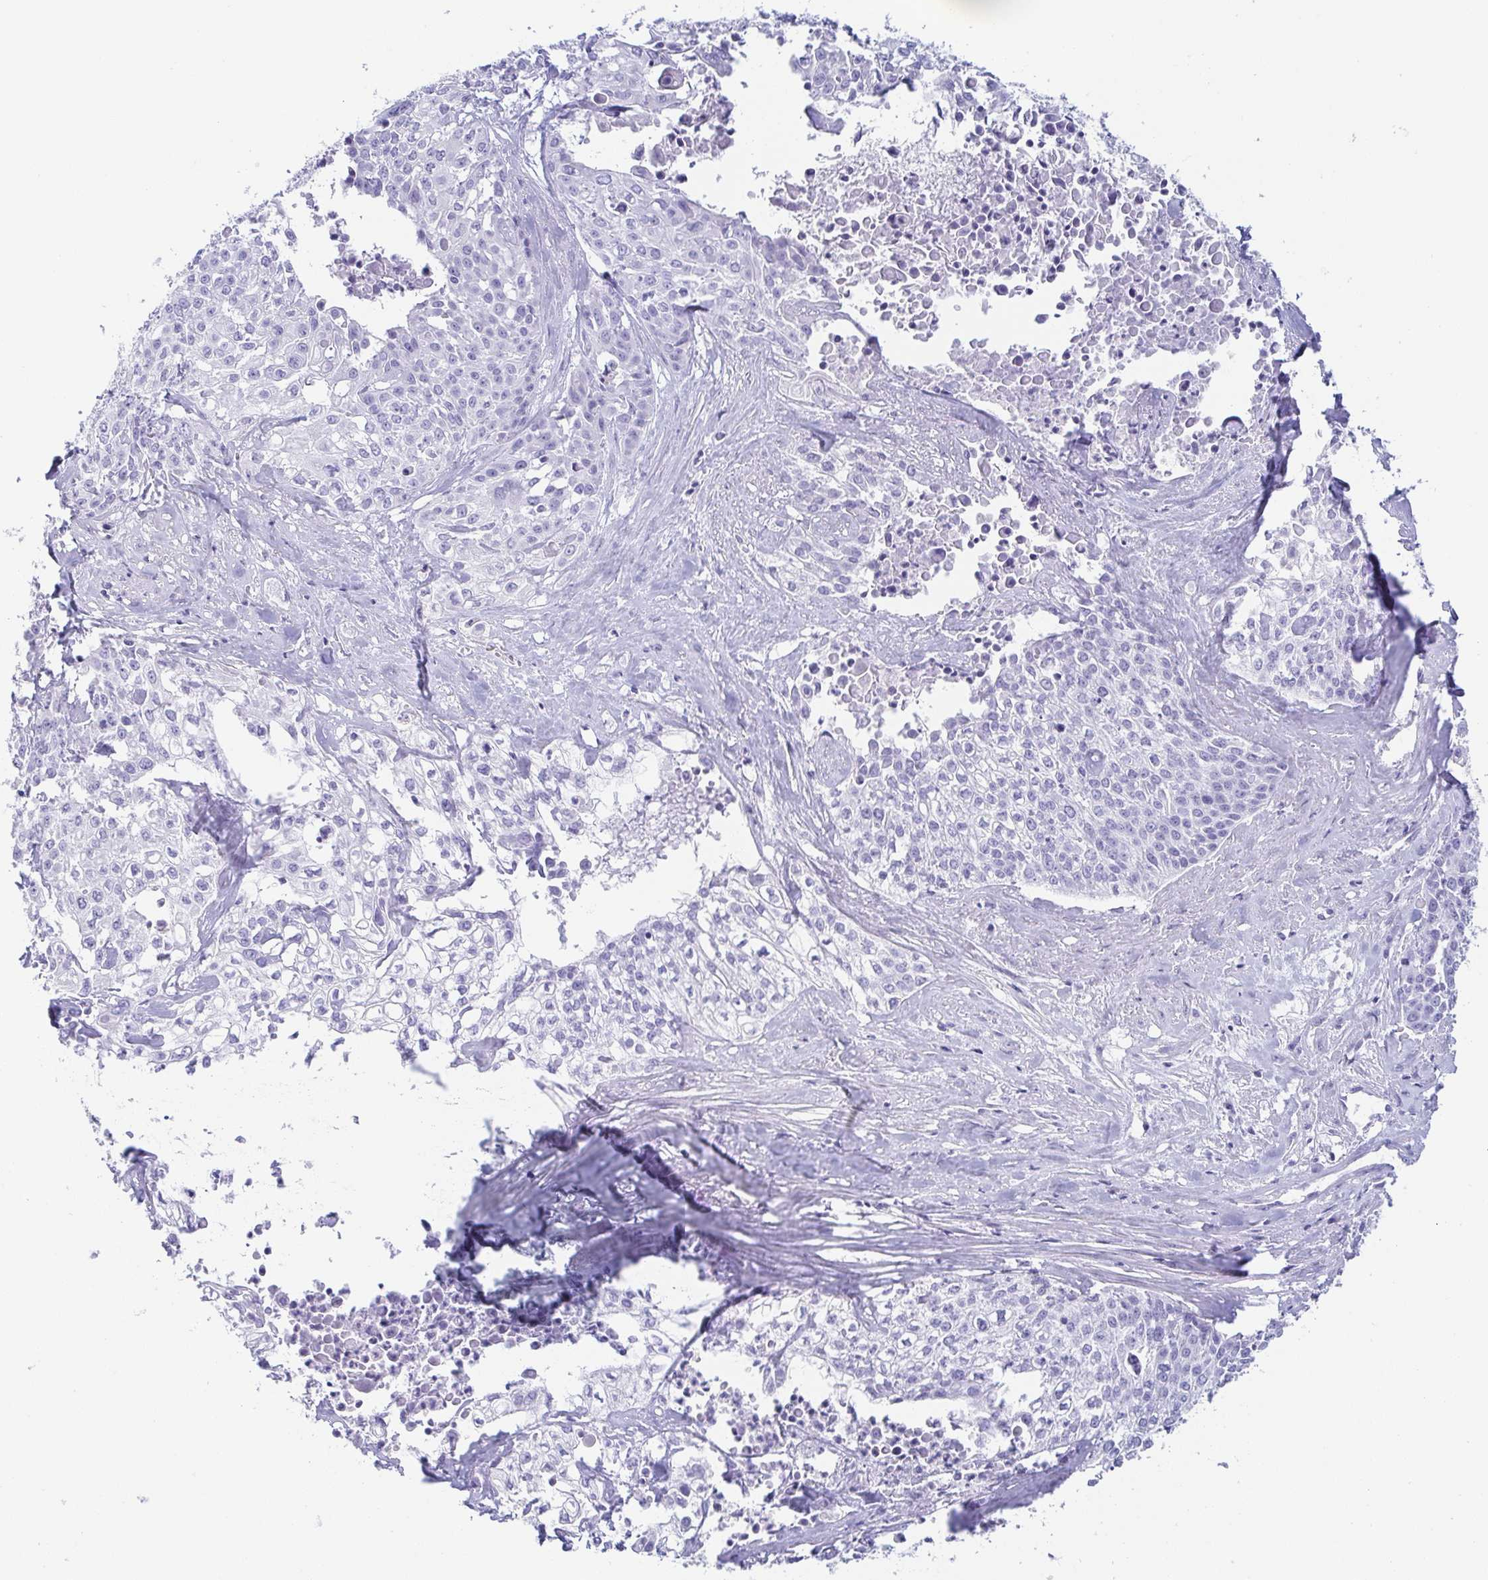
{"staining": {"intensity": "negative", "quantity": "none", "location": "none"}, "tissue": "cervical cancer", "cell_type": "Tumor cells", "image_type": "cancer", "snomed": [{"axis": "morphology", "description": "Squamous cell carcinoma, NOS"}, {"axis": "topography", "description": "Cervix"}], "caption": "Human cervical squamous cell carcinoma stained for a protein using IHC reveals no expression in tumor cells.", "gene": "ZG16B", "patient": {"sex": "female", "age": 39}}